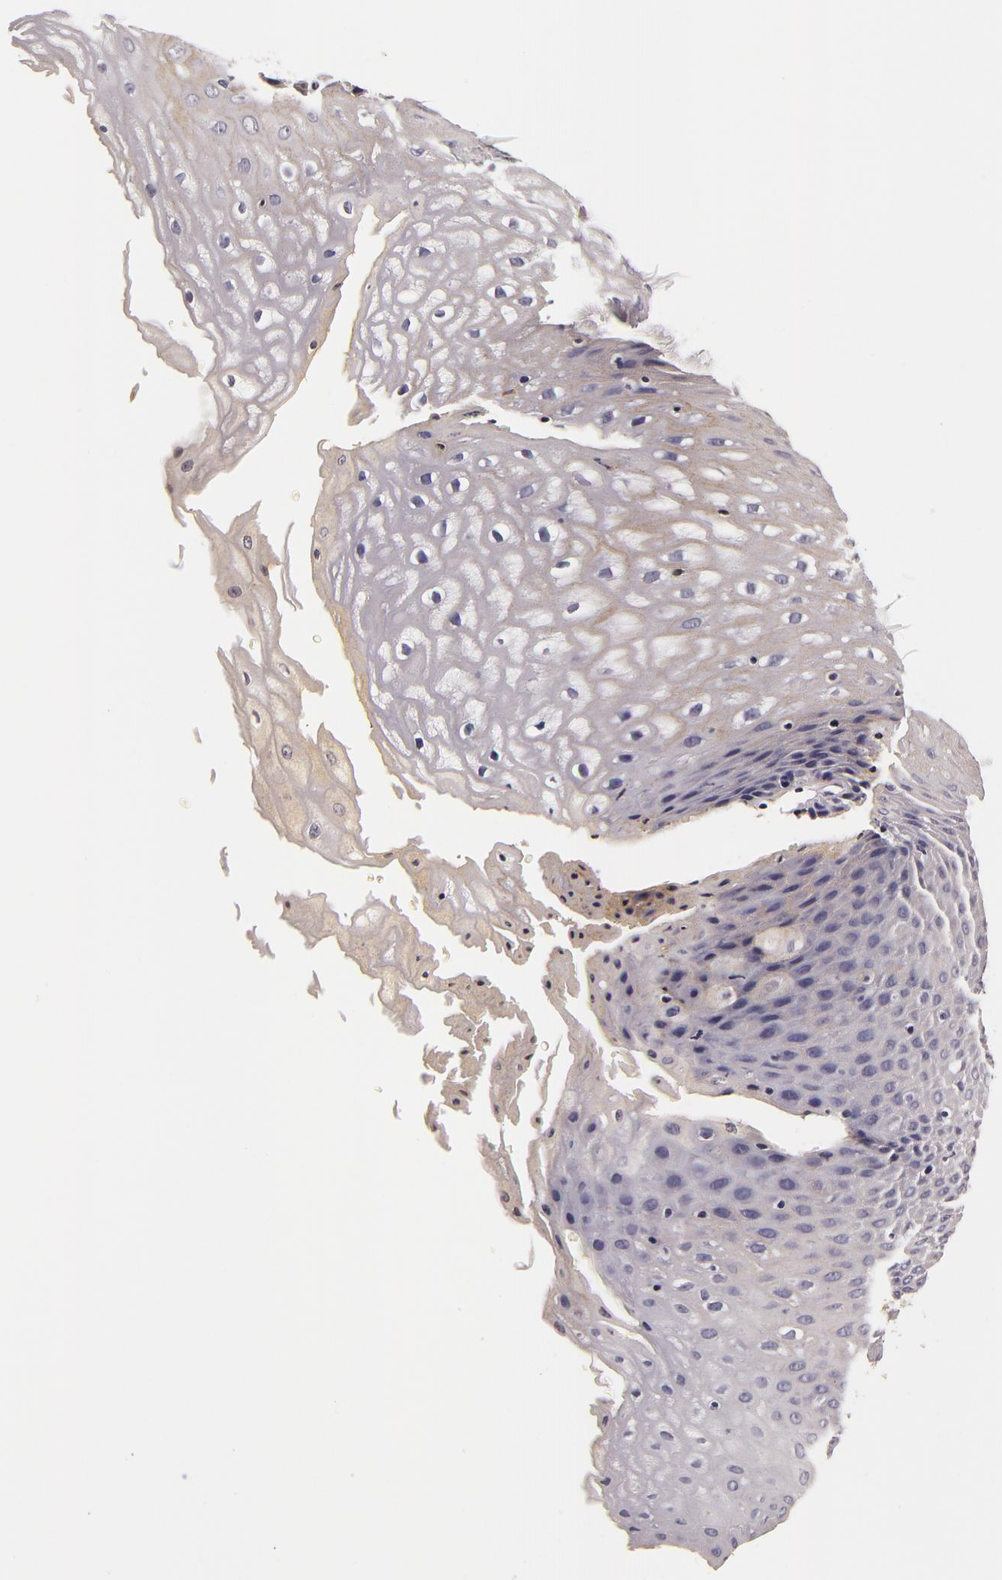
{"staining": {"intensity": "negative", "quantity": "none", "location": "none"}, "tissue": "esophagus", "cell_type": "Squamous epithelial cells", "image_type": "normal", "snomed": [{"axis": "morphology", "description": "Normal tissue, NOS"}, {"axis": "topography", "description": "Esophagus"}], "caption": "An immunohistochemistry histopathology image of benign esophagus is shown. There is no staining in squamous epithelial cells of esophagus. (Brightfield microscopy of DAB IHC at high magnification).", "gene": "LGALS3BP", "patient": {"sex": "female", "age": 61}}